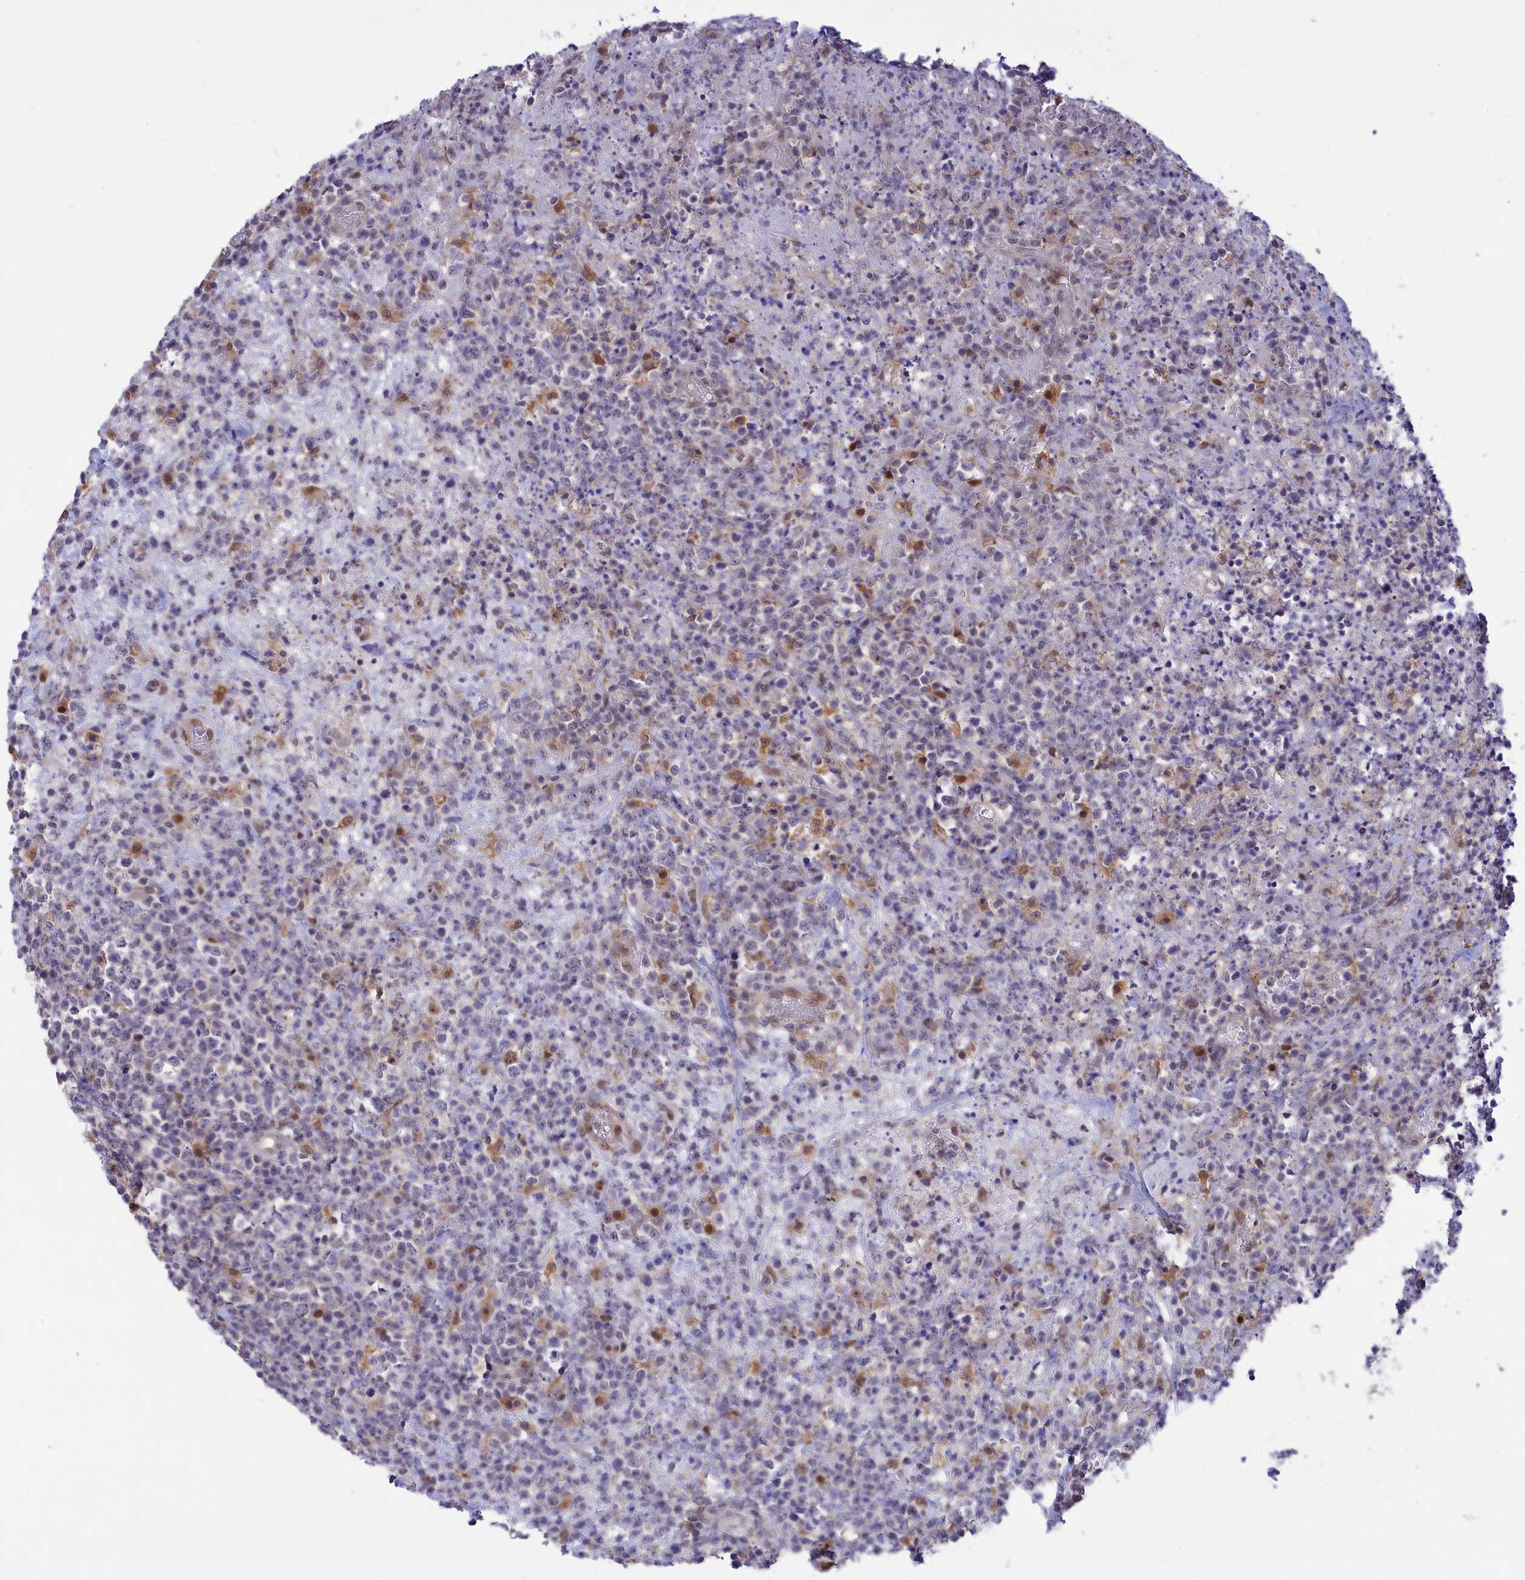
{"staining": {"intensity": "negative", "quantity": "none", "location": "none"}, "tissue": "lymphoma", "cell_type": "Tumor cells", "image_type": "cancer", "snomed": [{"axis": "morphology", "description": "Malignant lymphoma, non-Hodgkin's type, High grade"}, {"axis": "topography", "description": "Colon"}], "caption": "An image of human lymphoma is negative for staining in tumor cells.", "gene": "KCTD14", "patient": {"sex": "female", "age": 53}}